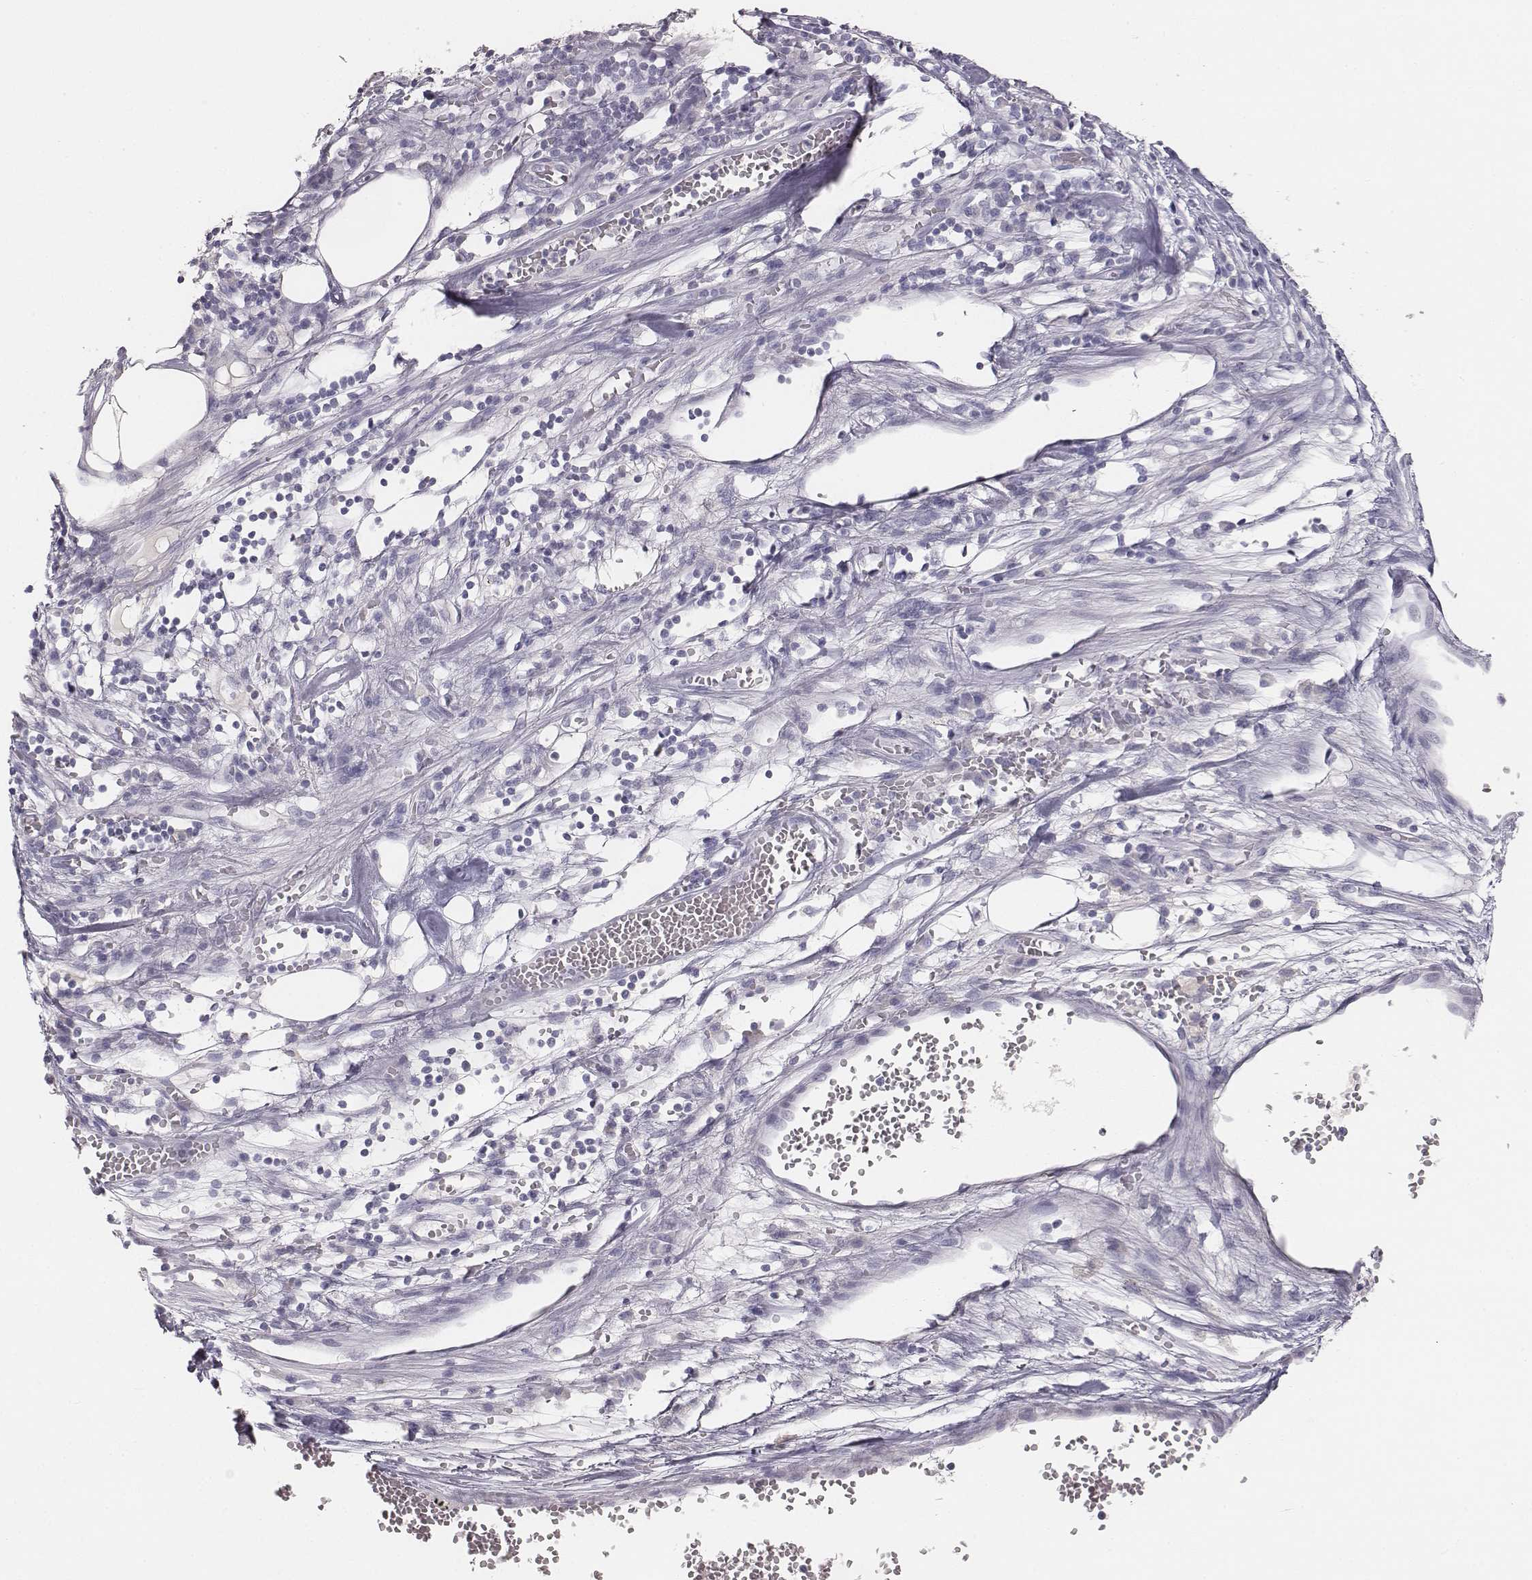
{"staining": {"intensity": "negative", "quantity": "none", "location": "none"}, "tissue": "melanoma", "cell_type": "Tumor cells", "image_type": "cancer", "snomed": [{"axis": "morphology", "description": "Malignant melanoma, Metastatic site"}, {"axis": "topography", "description": "Lymph node"}], "caption": "A histopathology image of melanoma stained for a protein exhibits no brown staining in tumor cells.", "gene": "MYH6", "patient": {"sex": "female", "age": 64}}